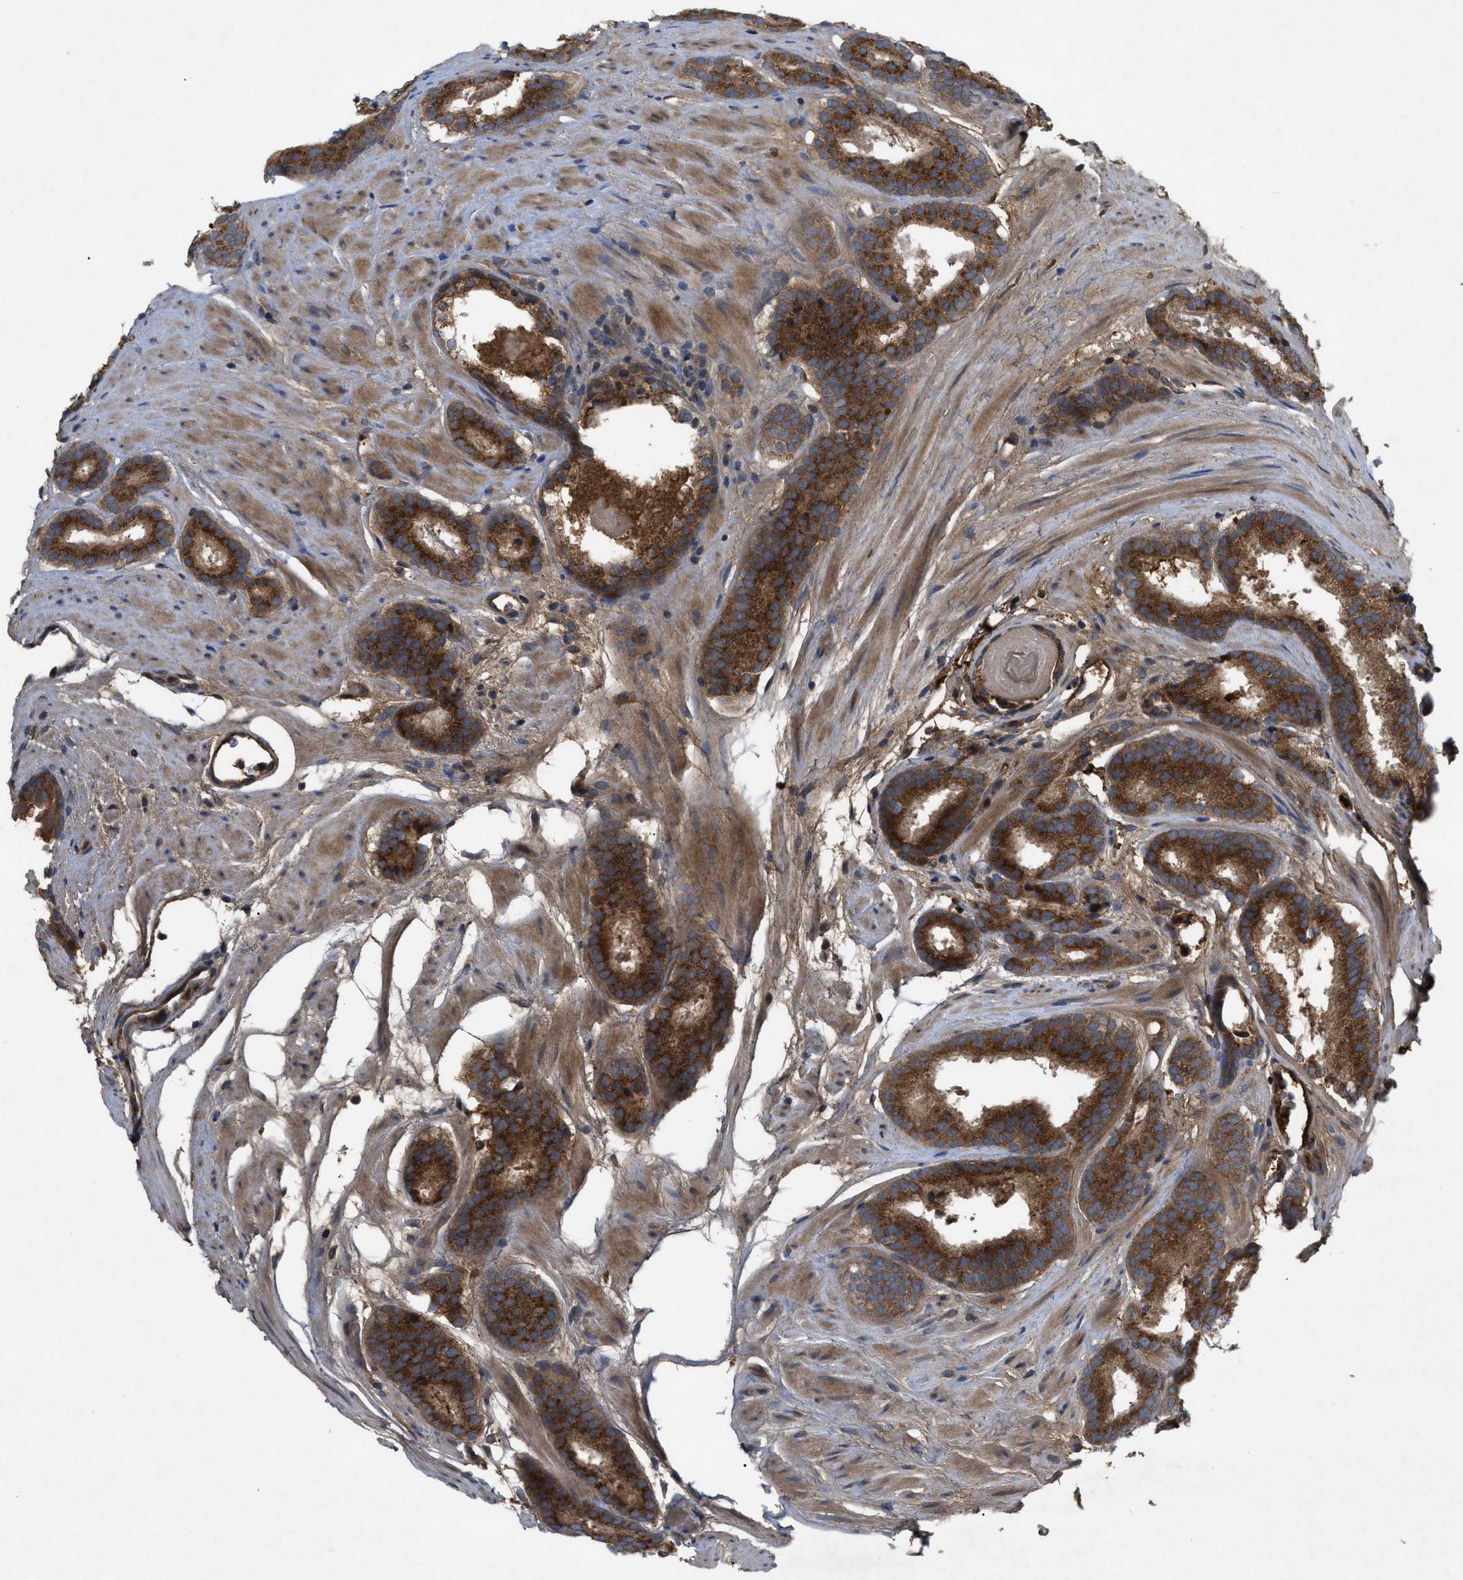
{"staining": {"intensity": "strong", "quantity": ">75%", "location": "cytoplasmic/membranous"}, "tissue": "prostate cancer", "cell_type": "Tumor cells", "image_type": "cancer", "snomed": [{"axis": "morphology", "description": "Adenocarcinoma, Low grade"}, {"axis": "topography", "description": "Prostate"}], "caption": "IHC of low-grade adenocarcinoma (prostate) demonstrates high levels of strong cytoplasmic/membranous positivity in about >75% of tumor cells. (IHC, brightfield microscopy, high magnification).", "gene": "RAB2A", "patient": {"sex": "male", "age": 69}}